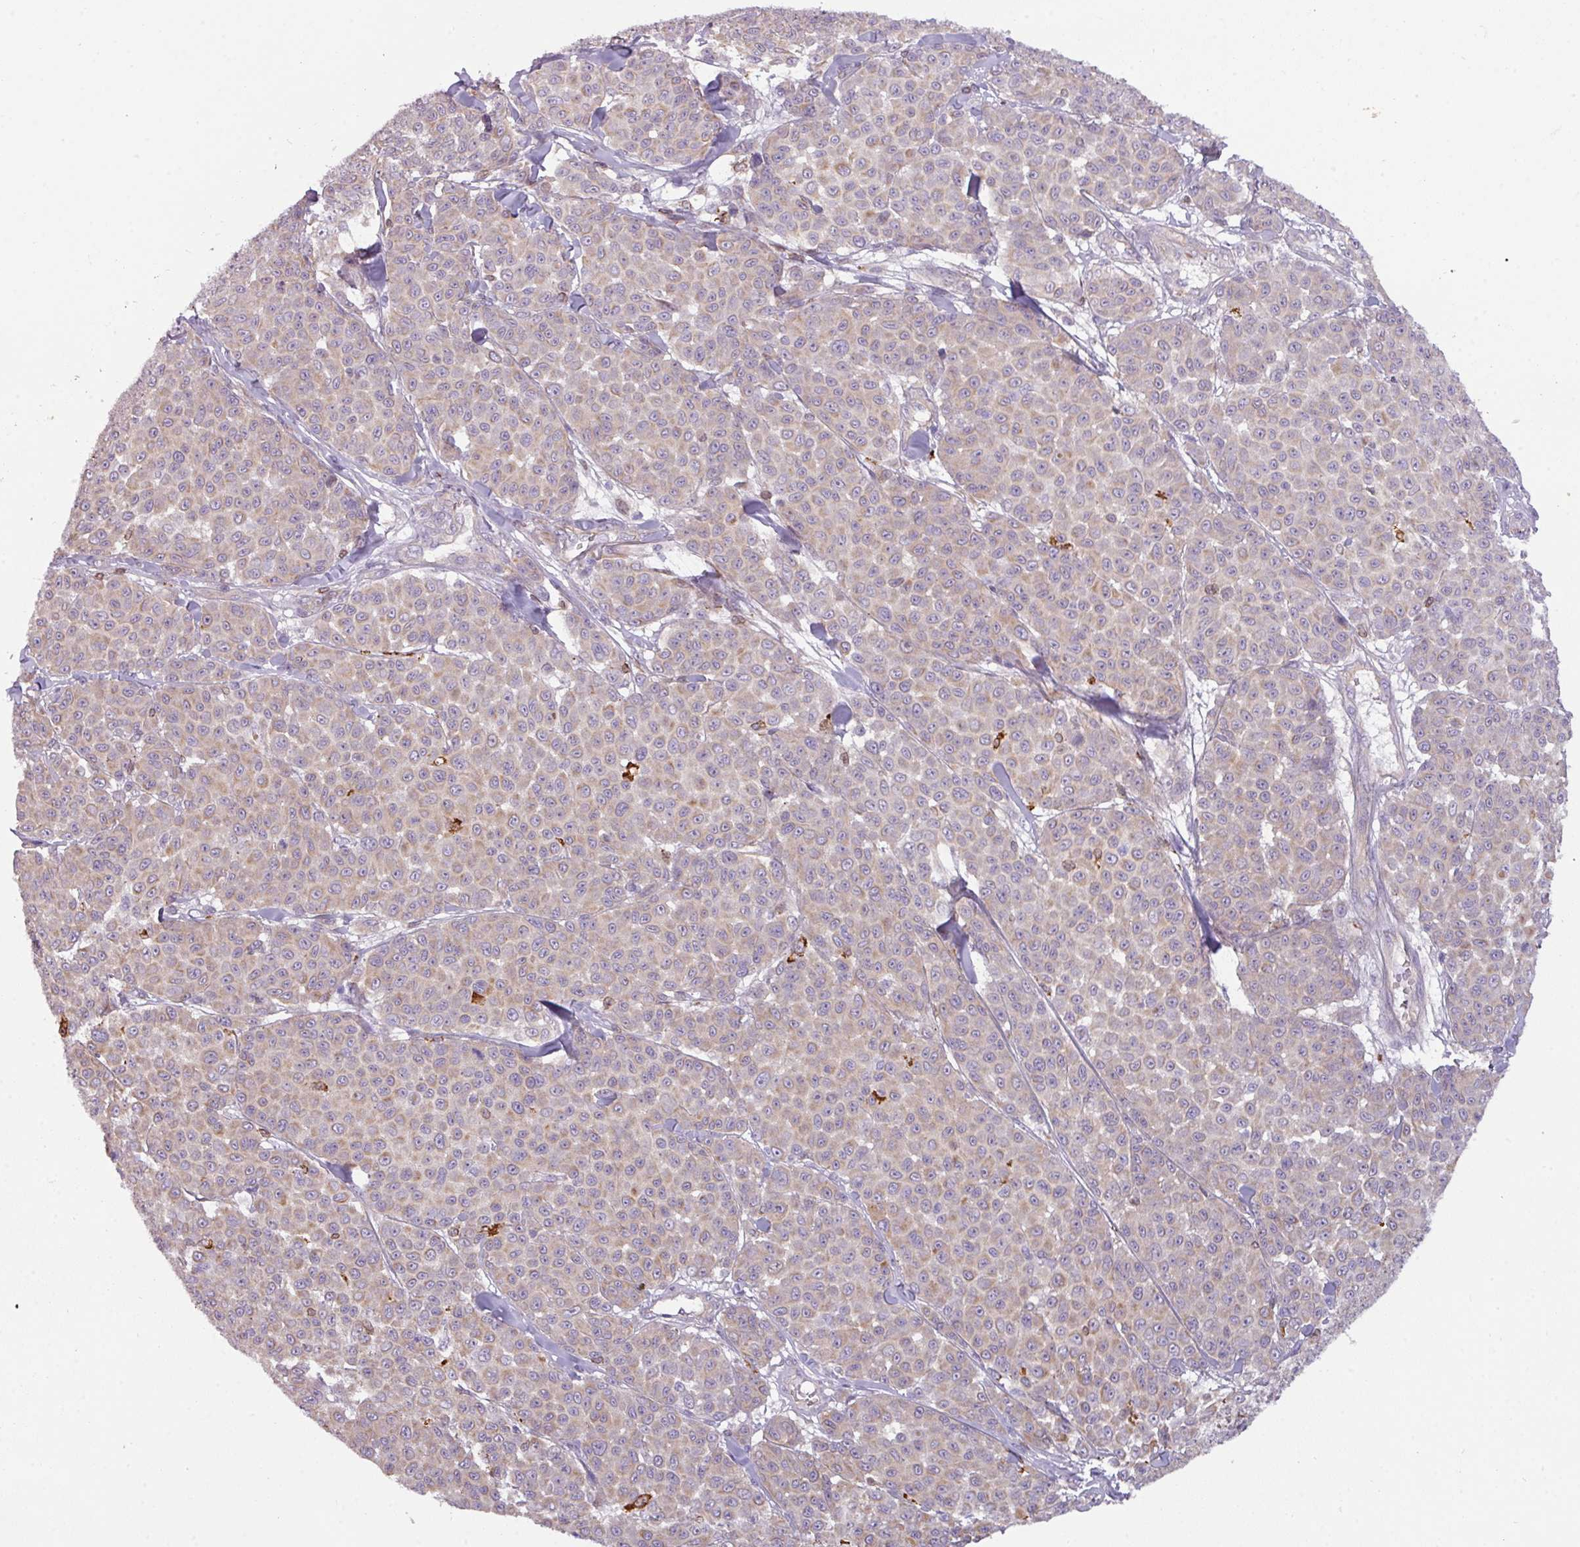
{"staining": {"intensity": "weak", "quantity": "25%-75%", "location": "cytoplasmic/membranous"}, "tissue": "melanoma", "cell_type": "Tumor cells", "image_type": "cancer", "snomed": [{"axis": "morphology", "description": "Malignant melanoma, NOS"}, {"axis": "topography", "description": "Skin"}], "caption": "A micrograph of human melanoma stained for a protein reveals weak cytoplasmic/membranous brown staining in tumor cells.", "gene": "BUD23", "patient": {"sex": "male", "age": 46}}